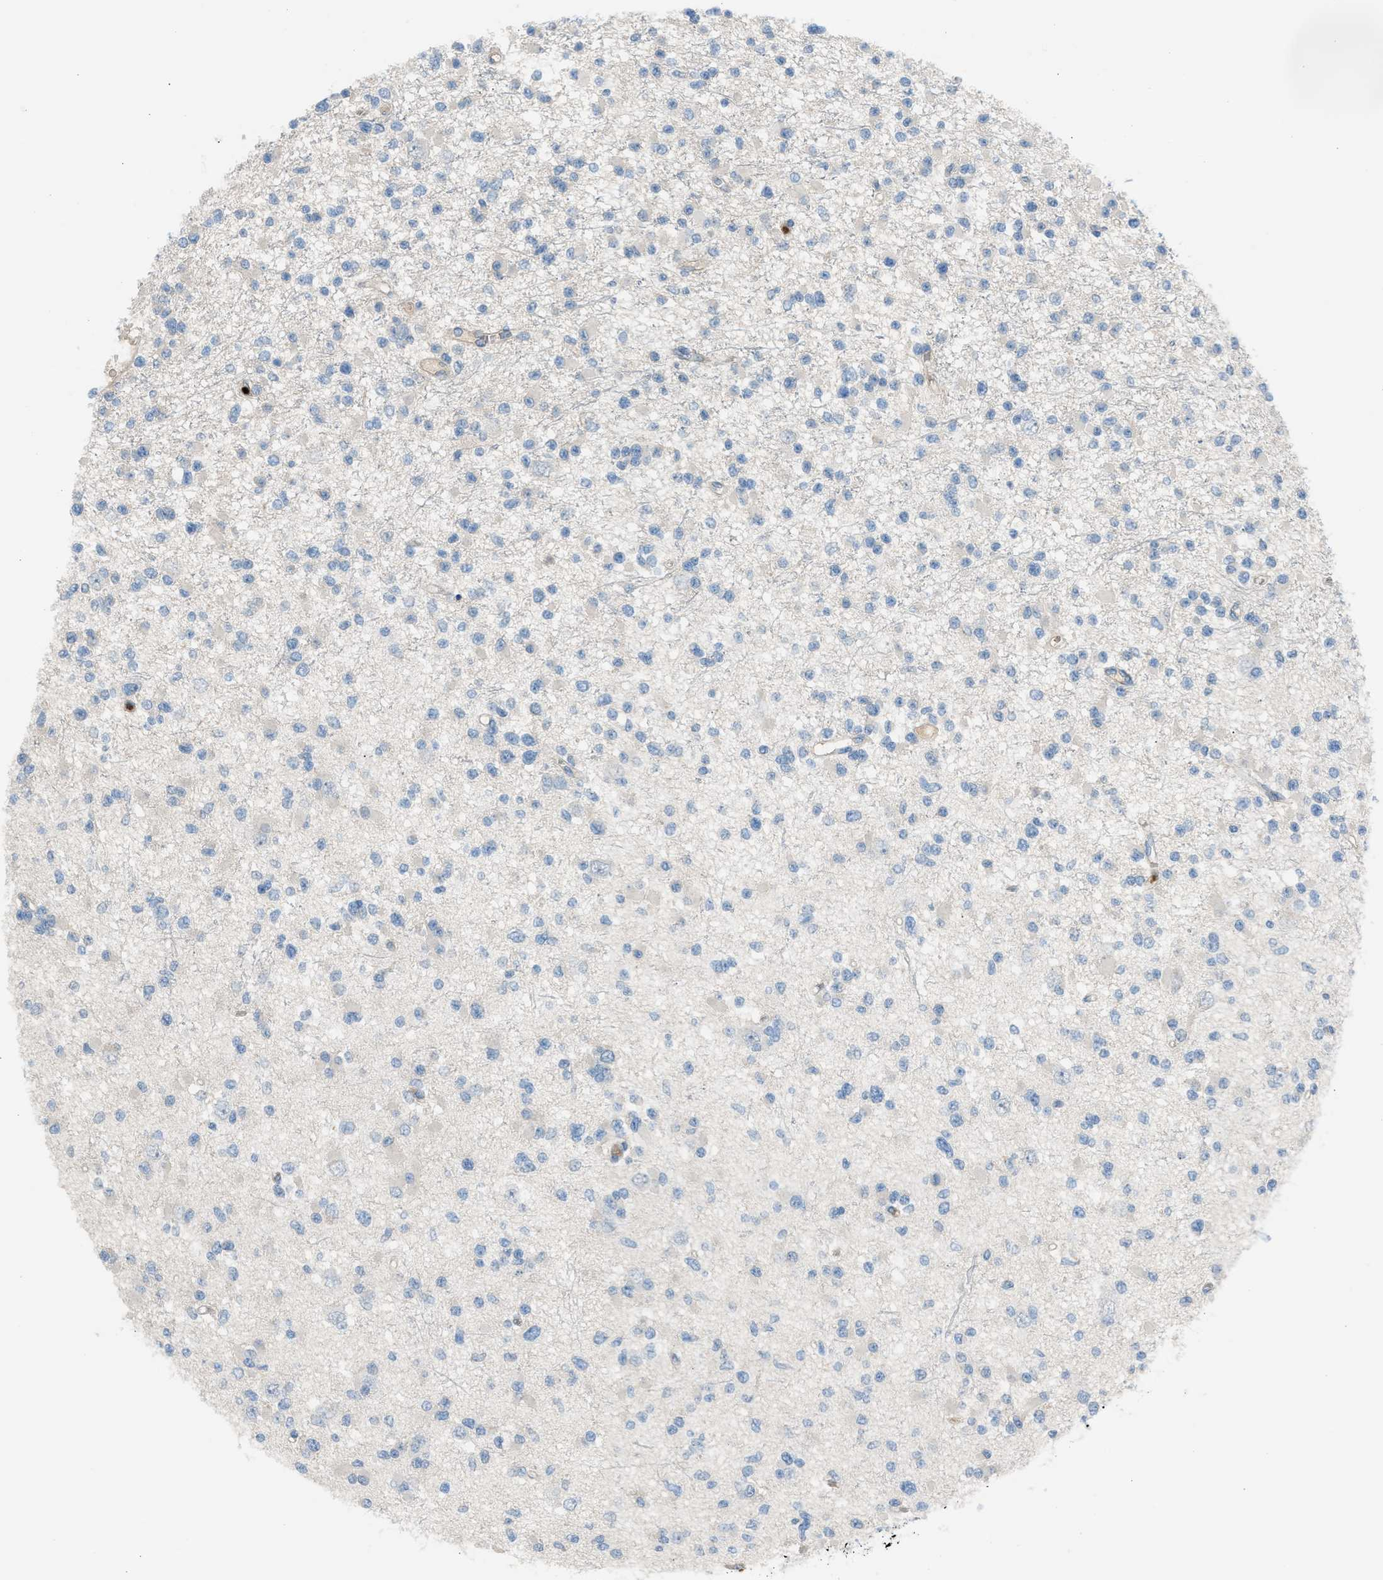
{"staining": {"intensity": "negative", "quantity": "none", "location": "none"}, "tissue": "glioma", "cell_type": "Tumor cells", "image_type": "cancer", "snomed": [{"axis": "morphology", "description": "Glioma, malignant, Low grade"}, {"axis": "topography", "description": "Brain"}], "caption": "A high-resolution photomicrograph shows immunohistochemistry staining of low-grade glioma (malignant), which exhibits no significant positivity in tumor cells.", "gene": "CFAP77", "patient": {"sex": "female", "age": 22}}